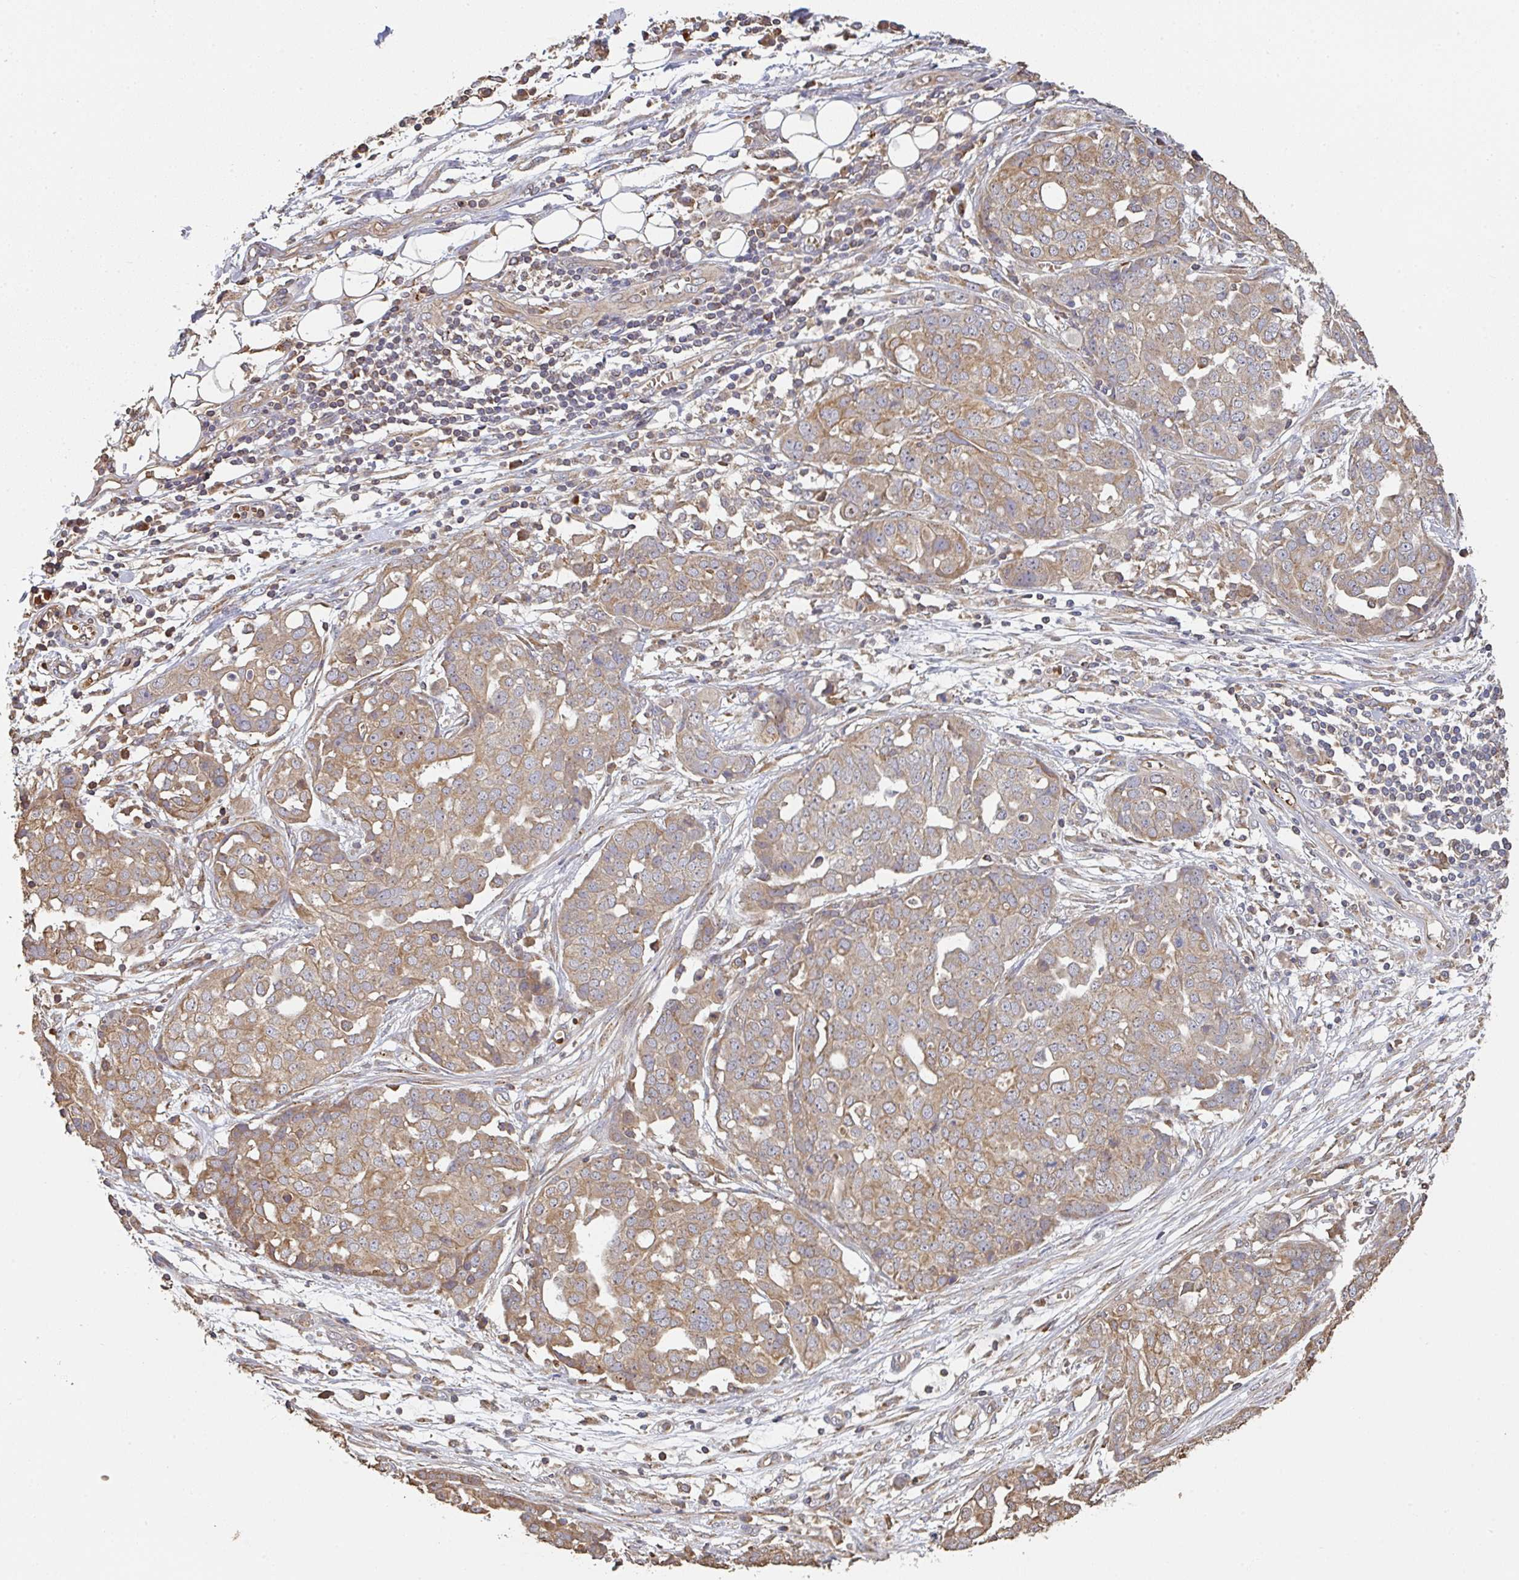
{"staining": {"intensity": "moderate", "quantity": "25%-75%", "location": "cytoplasmic/membranous"}, "tissue": "ovarian cancer", "cell_type": "Tumor cells", "image_type": "cancer", "snomed": [{"axis": "morphology", "description": "Cystadenocarcinoma, serous, NOS"}, {"axis": "topography", "description": "Soft tissue"}, {"axis": "topography", "description": "Ovary"}], "caption": "This photomicrograph displays ovarian cancer stained with immunohistochemistry to label a protein in brown. The cytoplasmic/membranous of tumor cells show moderate positivity for the protein. Nuclei are counter-stained blue.", "gene": "POLG", "patient": {"sex": "female", "age": 57}}